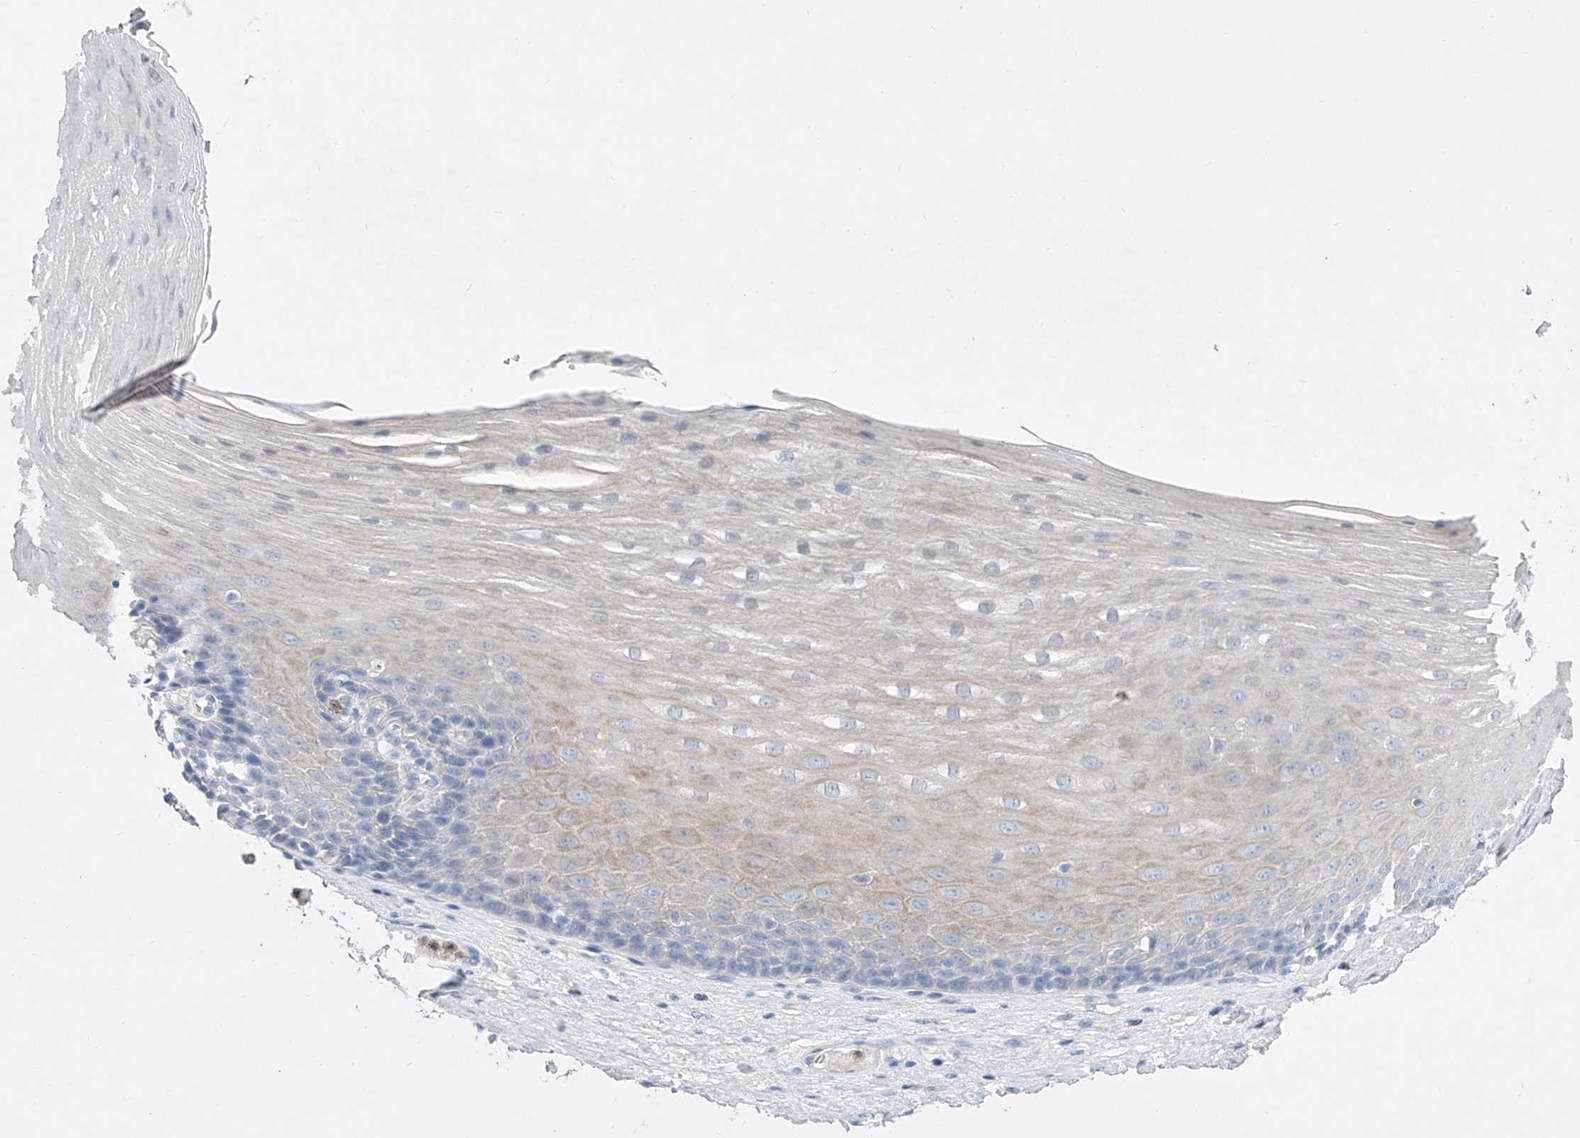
{"staining": {"intensity": "weak", "quantity": "<25%", "location": "cytoplasmic/membranous"}, "tissue": "esophagus", "cell_type": "Squamous epithelial cells", "image_type": "normal", "snomed": [{"axis": "morphology", "description": "Normal tissue, NOS"}, {"axis": "topography", "description": "Esophagus"}], "caption": "Image shows no significant protein expression in squamous epithelial cells of normal esophagus. Brightfield microscopy of IHC stained with DAB (3,3'-diaminobenzidine) (brown) and hematoxylin (blue), captured at high magnification.", "gene": "TM7SF2", "patient": {"sex": "male", "age": 62}}